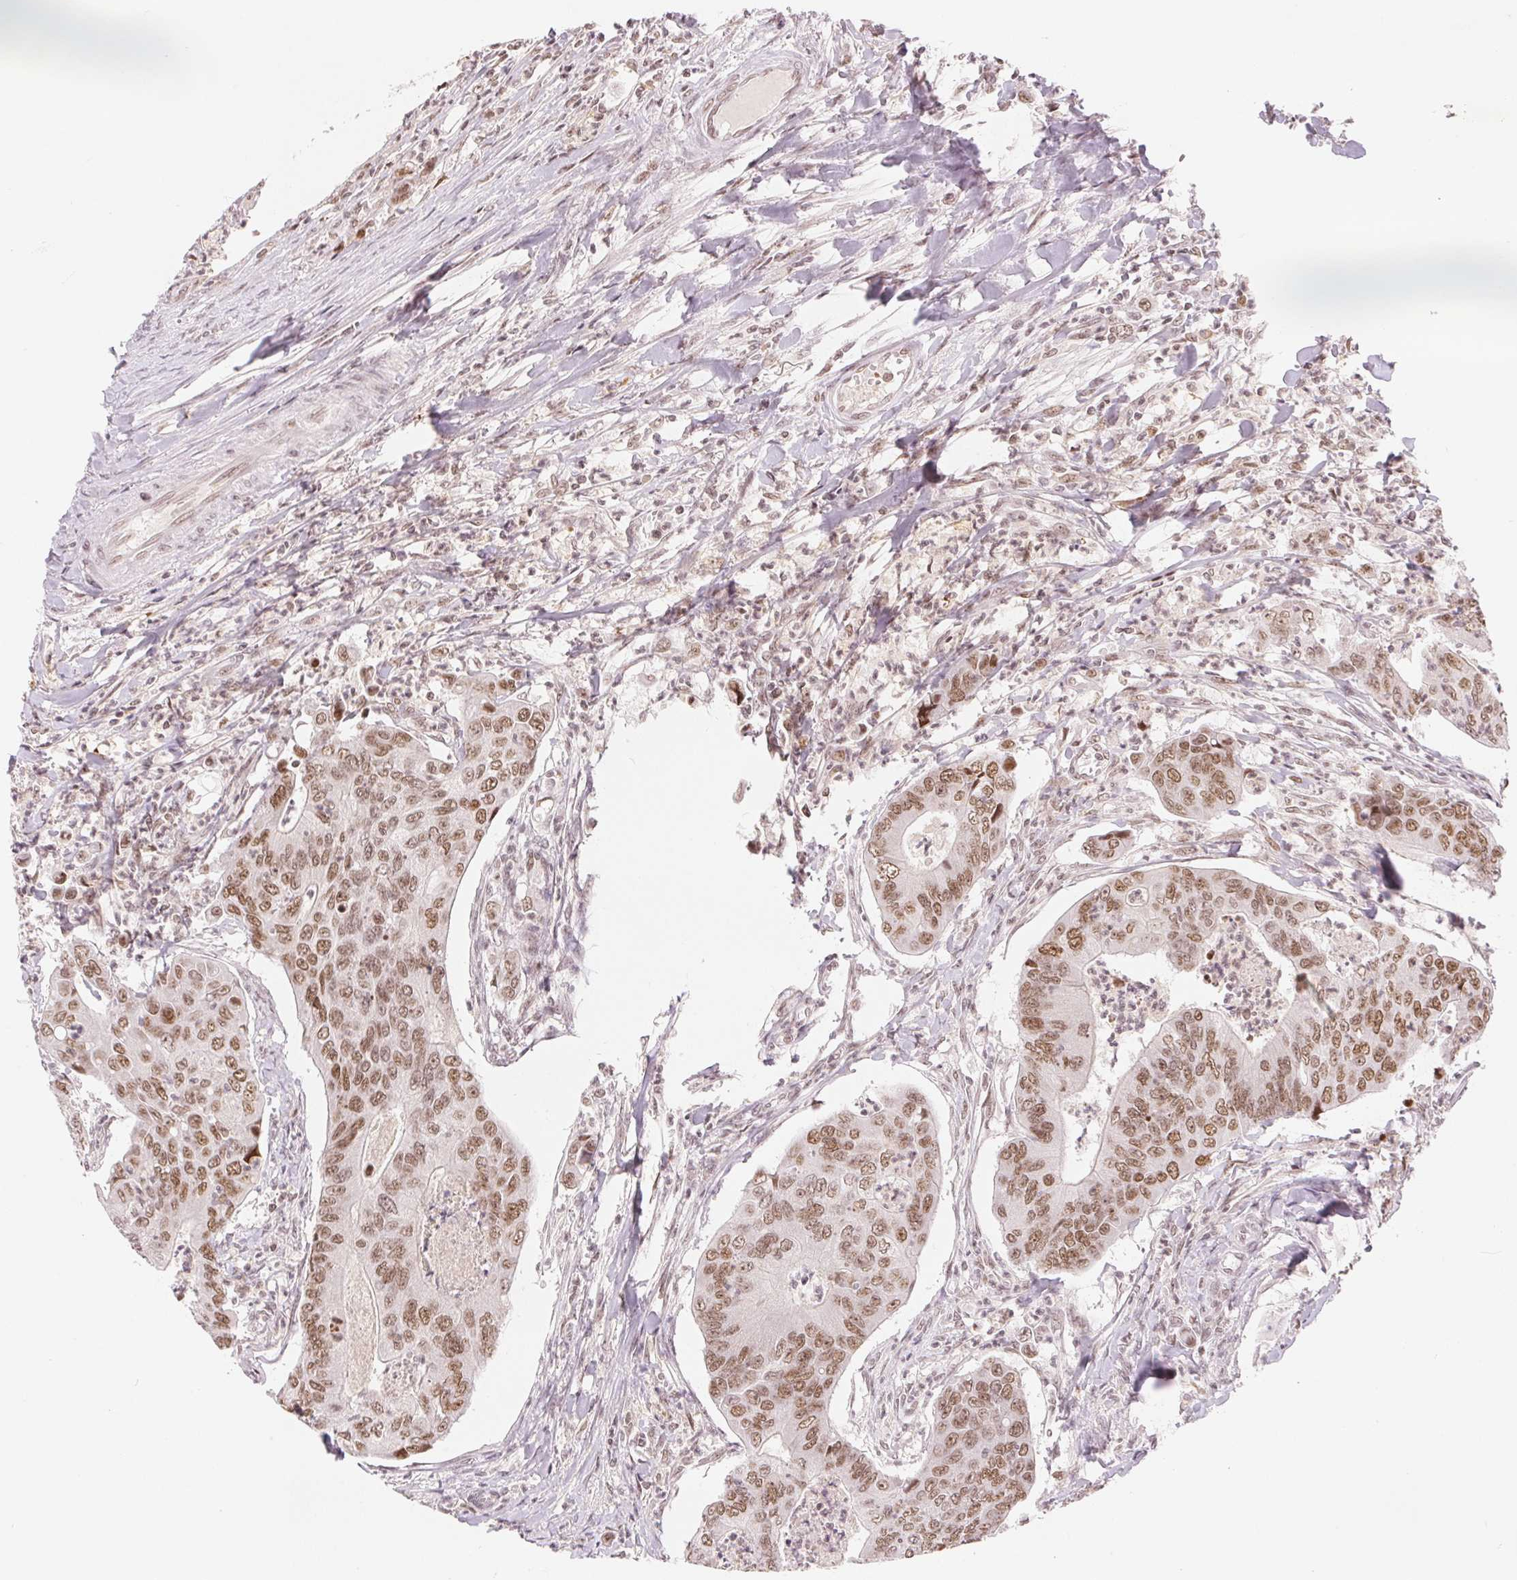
{"staining": {"intensity": "moderate", "quantity": ">75%", "location": "nuclear"}, "tissue": "colorectal cancer", "cell_type": "Tumor cells", "image_type": "cancer", "snomed": [{"axis": "morphology", "description": "Adenocarcinoma, NOS"}, {"axis": "topography", "description": "Colon"}], "caption": "Colorectal adenocarcinoma tissue demonstrates moderate nuclear staining in approximately >75% of tumor cells", "gene": "DEK", "patient": {"sex": "female", "age": 67}}